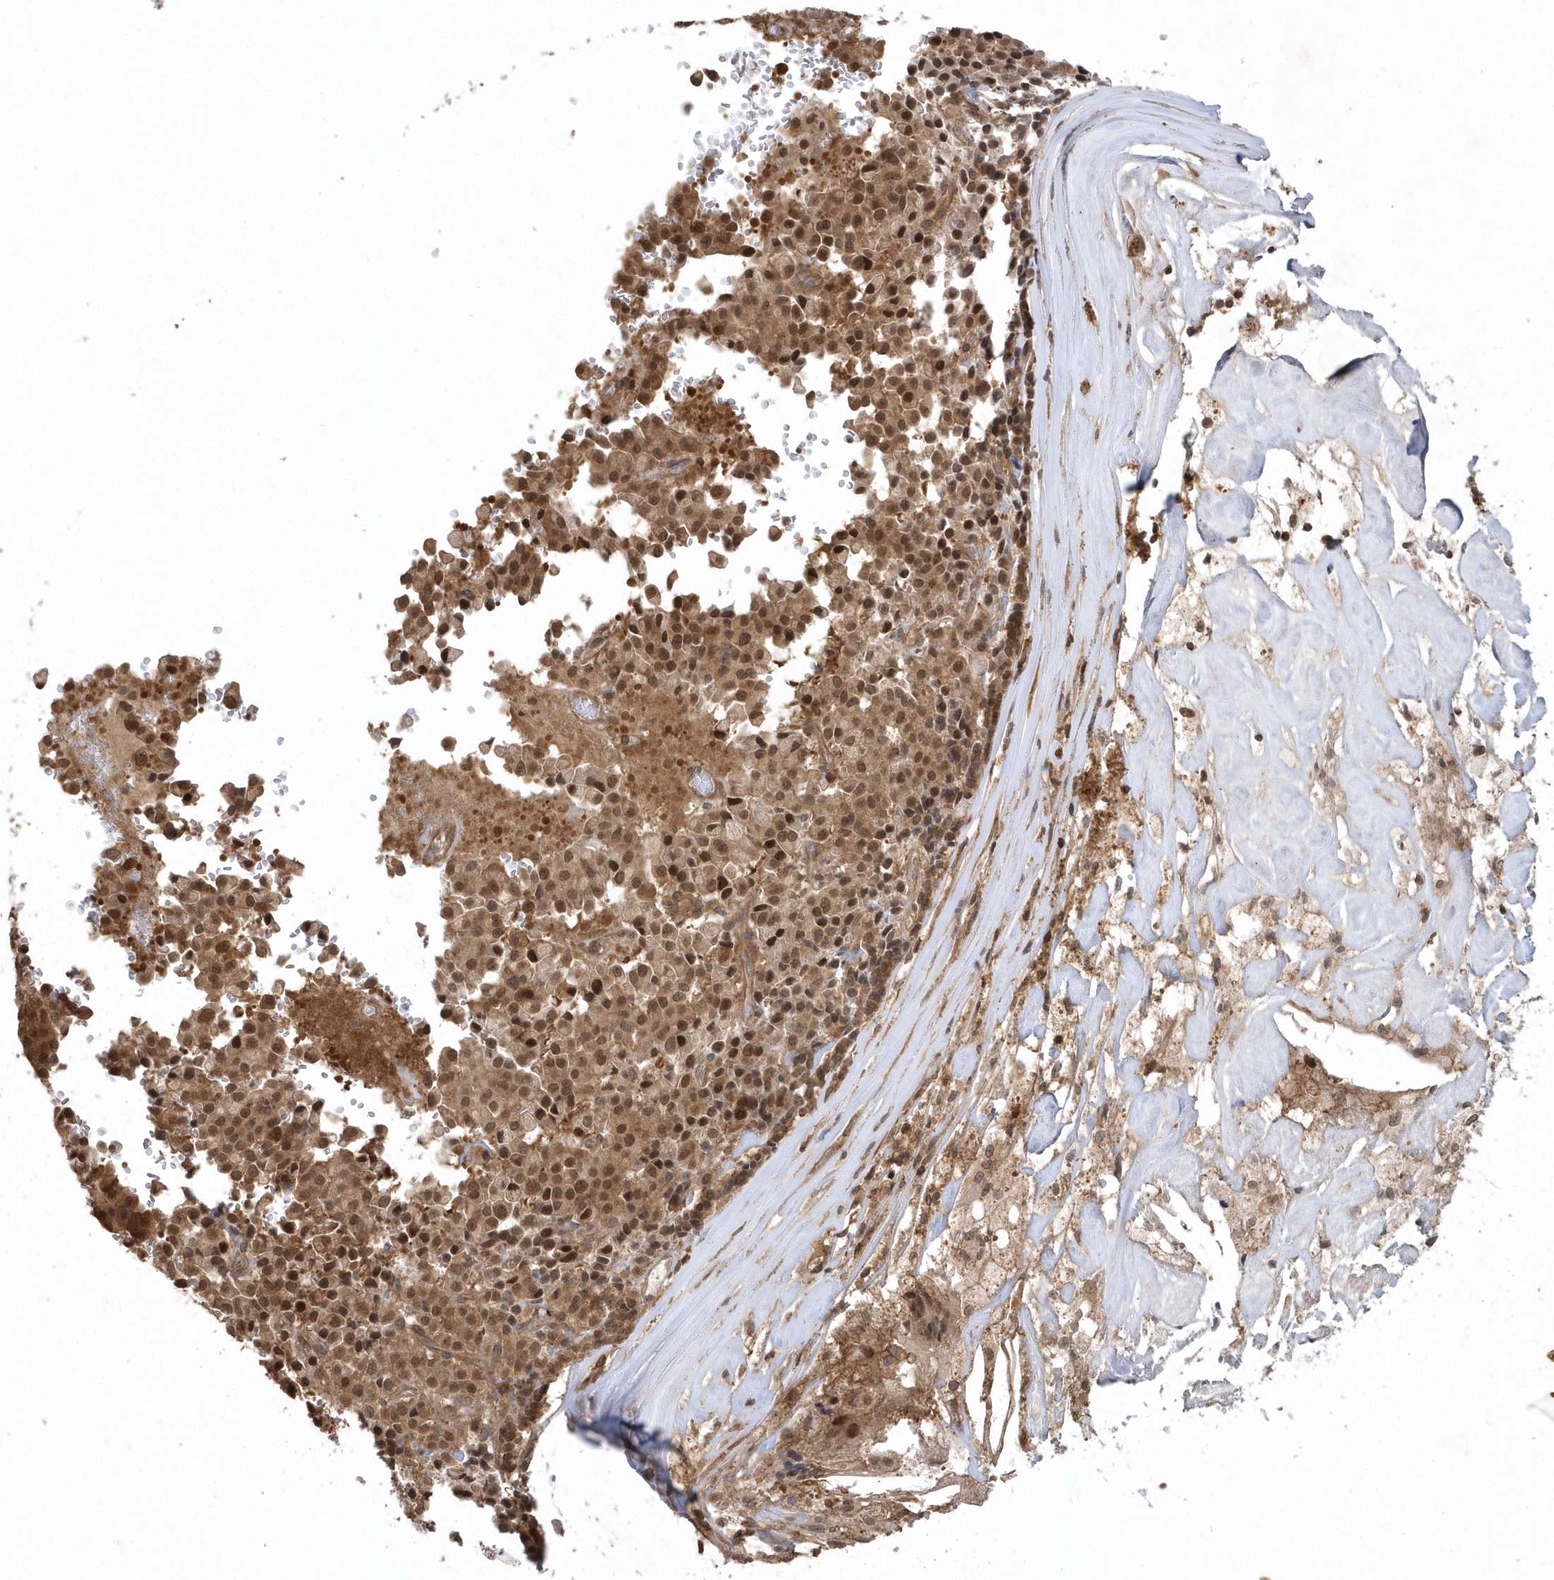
{"staining": {"intensity": "moderate", "quantity": ">75%", "location": "cytoplasmic/membranous,nuclear"}, "tissue": "pancreatic cancer", "cell_type": "Tumor cells", "image_type": "cancer", "snomed": [{"axis": "morphology", "description": "Adenocarcinoma, NOS"}, {"axis": "topography", "description": "Pancreas"}], "caption": "An image of human pancreatic adenocarcinoma stained for a protein demonstrates moderate cytoplasmic/membranous and nuclear brown staining in tumor cells.", "gene": "ACYP1", "patient": {"sex": "male", "age": 65}}